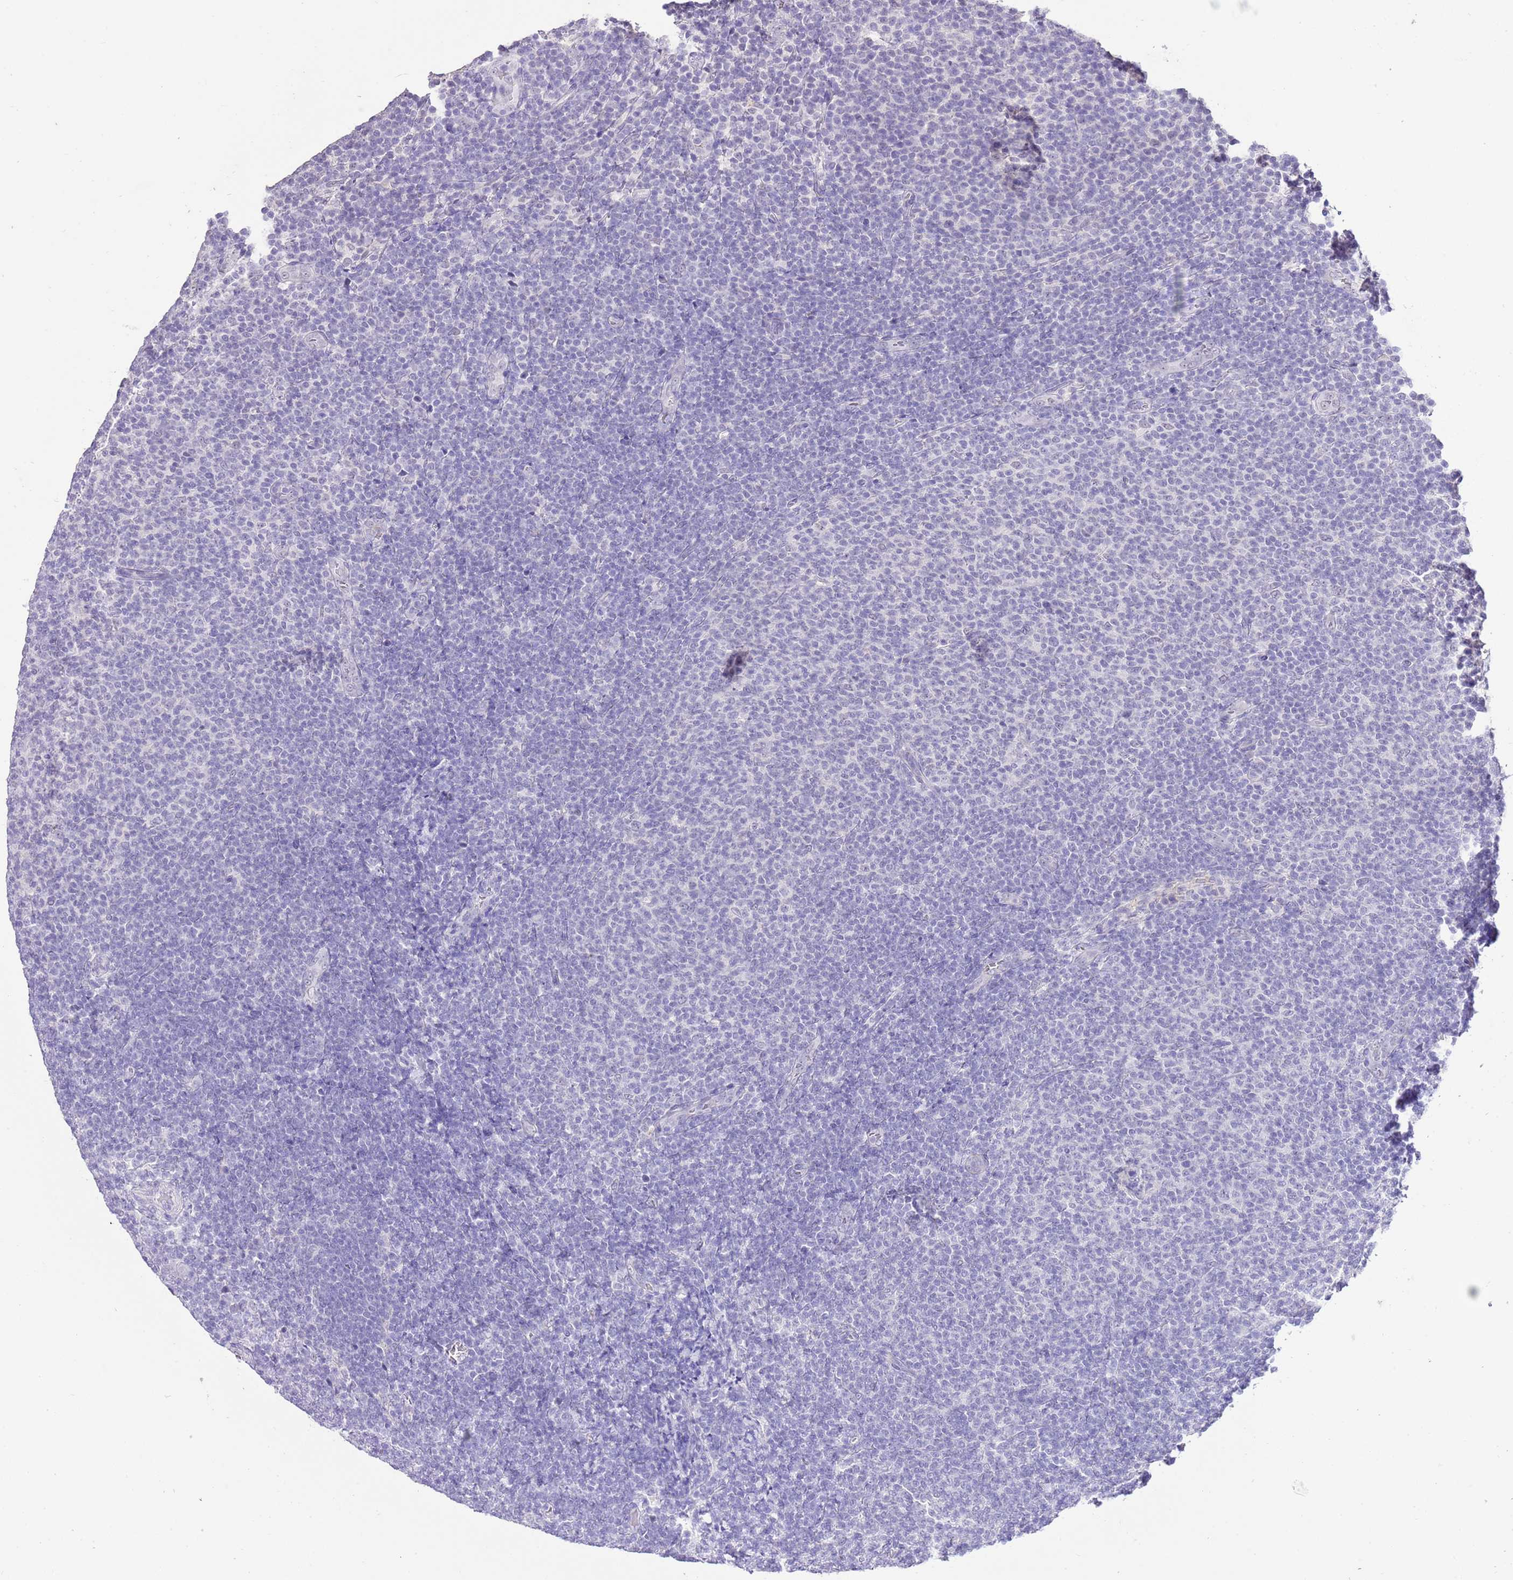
{"staining": {"intensity": "negative", "quantity": "none", "location": "none"}, "tissue": "lymphoma", "cell_type": "Tumor cells", "image_type": "cancer", "snomed": [{"axis": "morphology", "description": "Malignant lymphoma, non-Hodgkin's type, Low grade"}, {"axis": "topography", "description": "Lymph node"}], "caption": "The photomicrograph exhibits no significant expression in tumor cells of low-grade malignant lymphoma, non-Hodgkin's type.", "gene": "IZUMO4", "patient": {"sex": "male", "age": 66}}